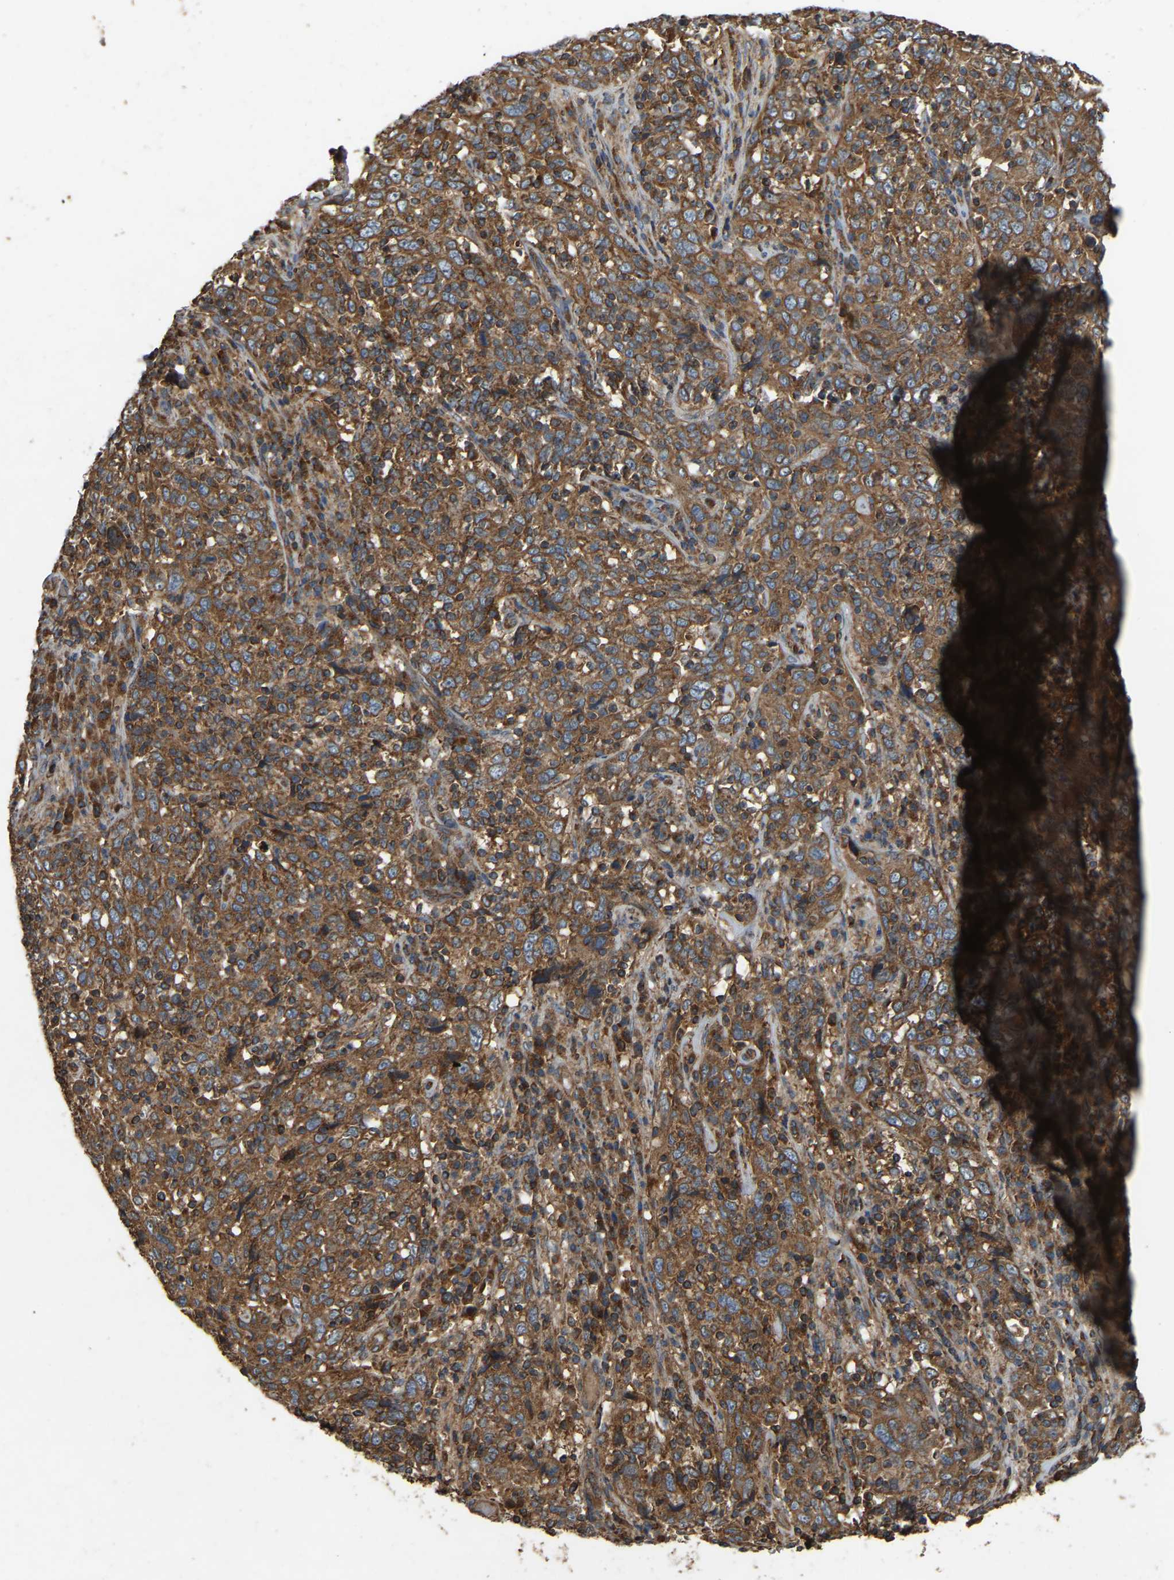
{"staining": {"intensity": "strong", "quantity": ">75%", "location": "cytoplasmic/membranous"}, "tissue": "cervical cancer", "cell_type": "Tumor cells", "image_type": "cancer", "snomed": [{"axis": "morphology", "description": "Squamous cell carcinoma, NOS"}, {"axis": "topography", "description": "Cervix"}], "caption": "An IHC image of neoplastic tissue is shown. Protein staining in brown labels strong cytoplasmic/membranous positivity in squamous cell carcinoma (cervical) within tumor cells.", "gene": "SAMD9L", "patient": {"sex": "female", "age": 46}}